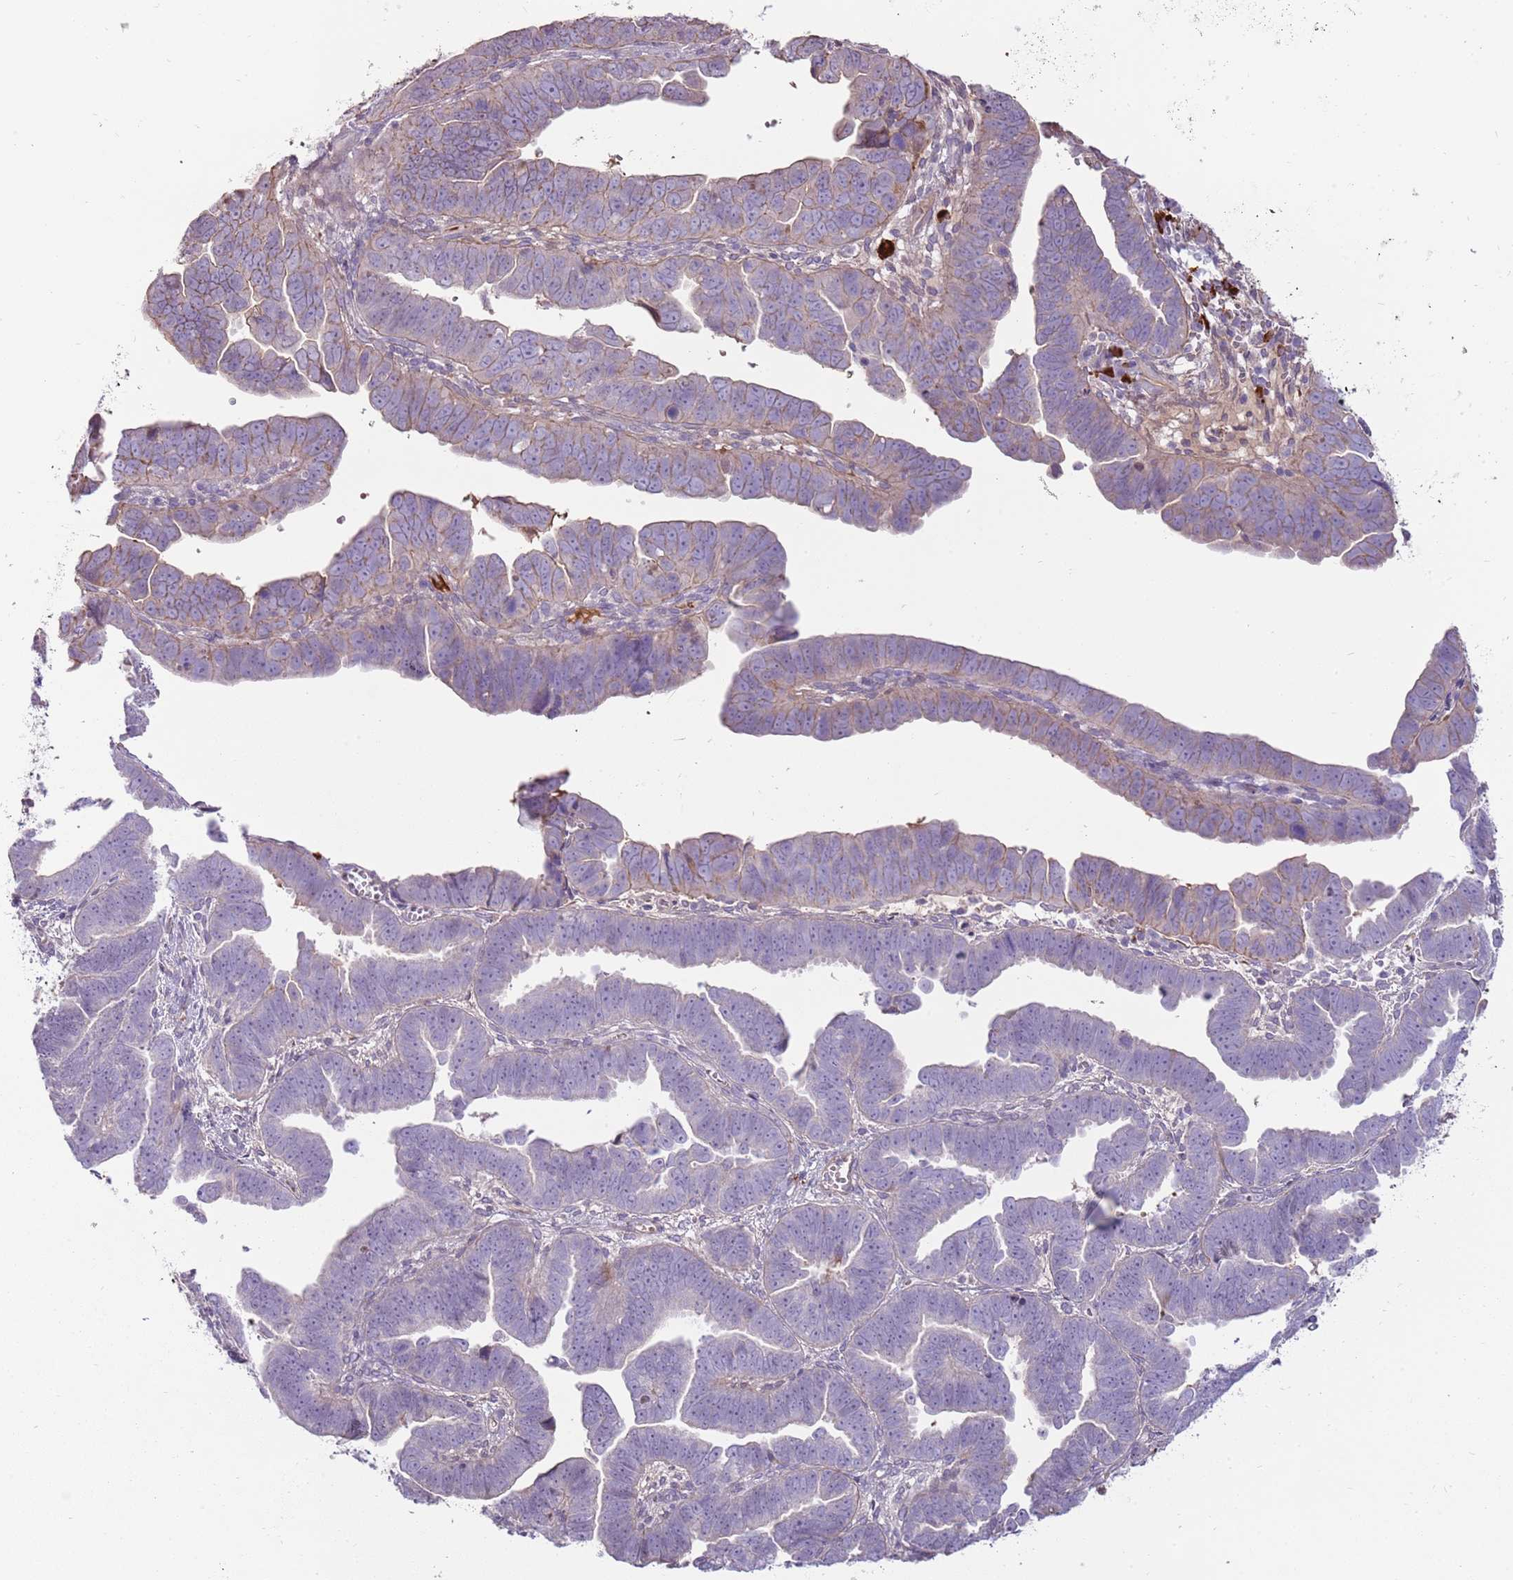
{"staining": {"intensity": "weak", "quantity": "<25%", "location": "cytoplasmic/membranous"}, "tissue": "endometrial cancer", "cell_type": "Tumor cells", "image_type": "cancer", "snomed": [{"axis": "morphology", "description": "Adenocarcinoma, NOS"}, {"axis": "topography", "description": "Endometrium"}], "caption": "DAB immunohistochemical staining of human endometrial cancer displays no significant expression in tumor cells.", "gene": "MCUB", "patient": {"sex": "female", "age": 75}}